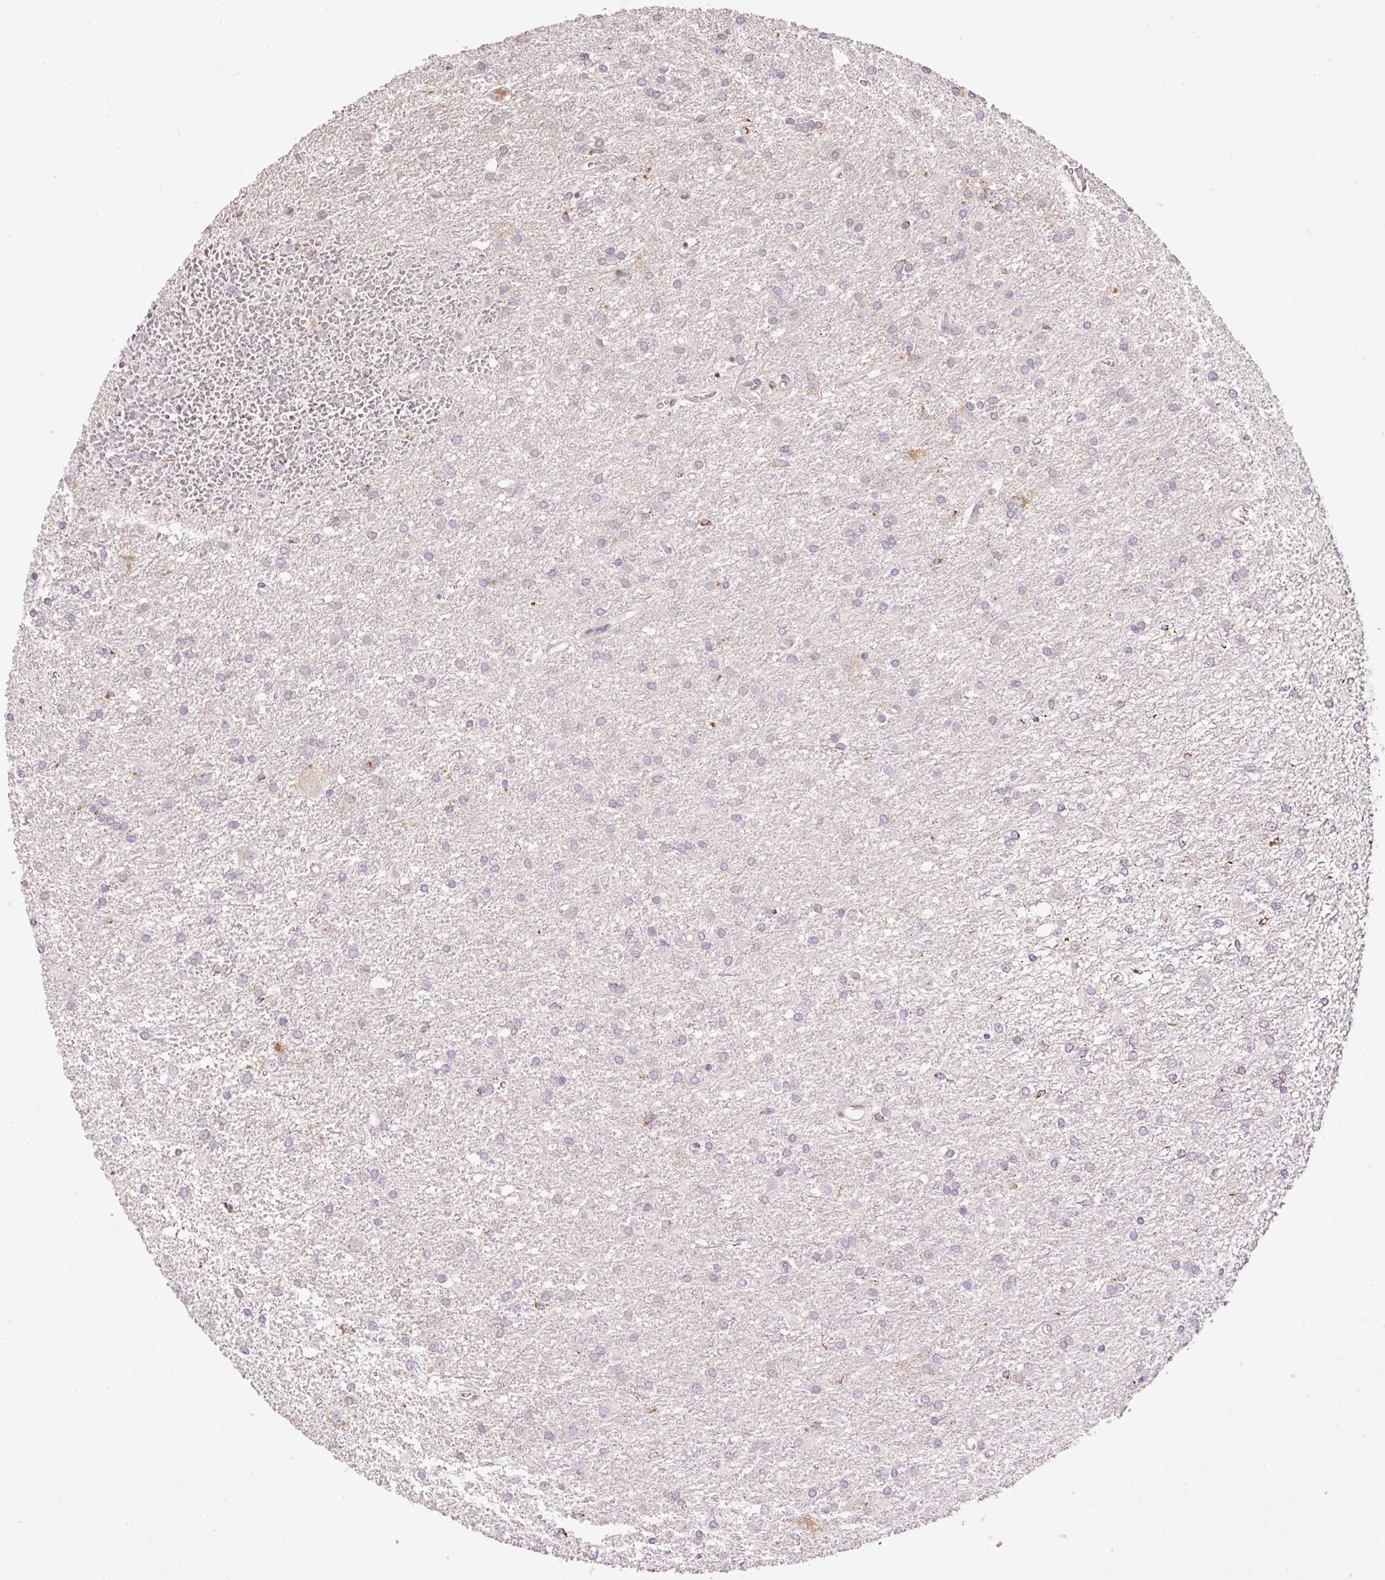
{"staining": {"intensity": "negative", "quantity": "none", "location": "none"}, "tissue": "glioma", "cell_type": "Tumor cells", "image_type": "cancer", "snomed": [{"axis": "morphology", "description": "Glioma, malignant, High grade"}, {"axis": "topography", "description": "Brain"}], "caption": "There is no significant expression in tumor cells of glioma.", "gene": "ABHD11", "patient": {"sex": "female", "age": 50}}